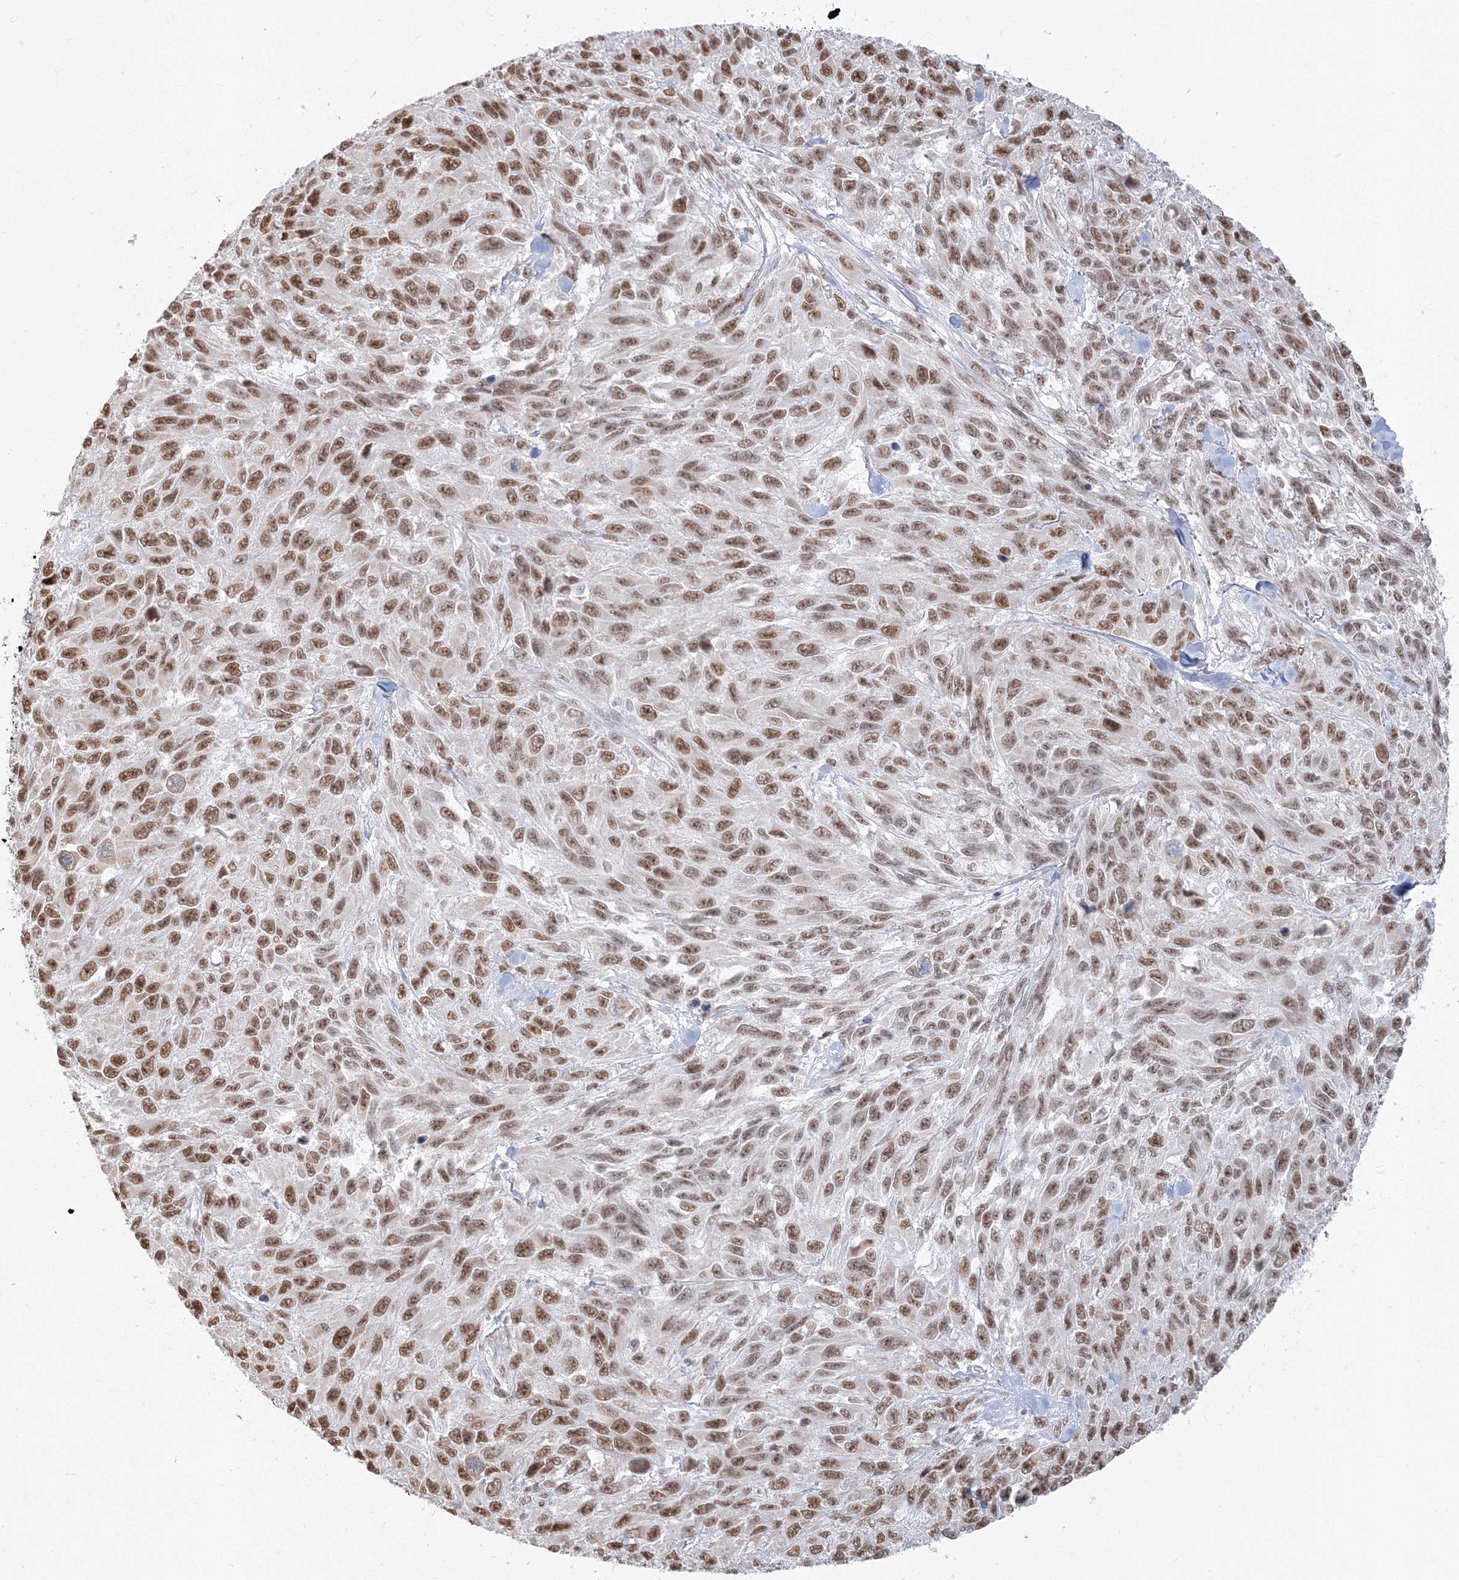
{"staining": {"intensity": "moderate", "quantity": ">75%", "location": "nuclear"}, "tissue": "melanoma", "cell_type": "Tumor cells", "image_type": "cancer", "snomed": [{"axis": "morphology", "description": "Malignant melanoma, NOS"}, {"axis": "topography", "description": "Skin"}], "caption": "Melanoma was stained to show a protein in brown. There is medium levels of moderate nuclear positivity in about >75% of tumor cells. (DAB (3,3'-diaminobenzidine) = brown stain, brightfield microscopy at high magnification).", "gene": "PPP4R2", "patient": {"sex": "female", "age": 96}}